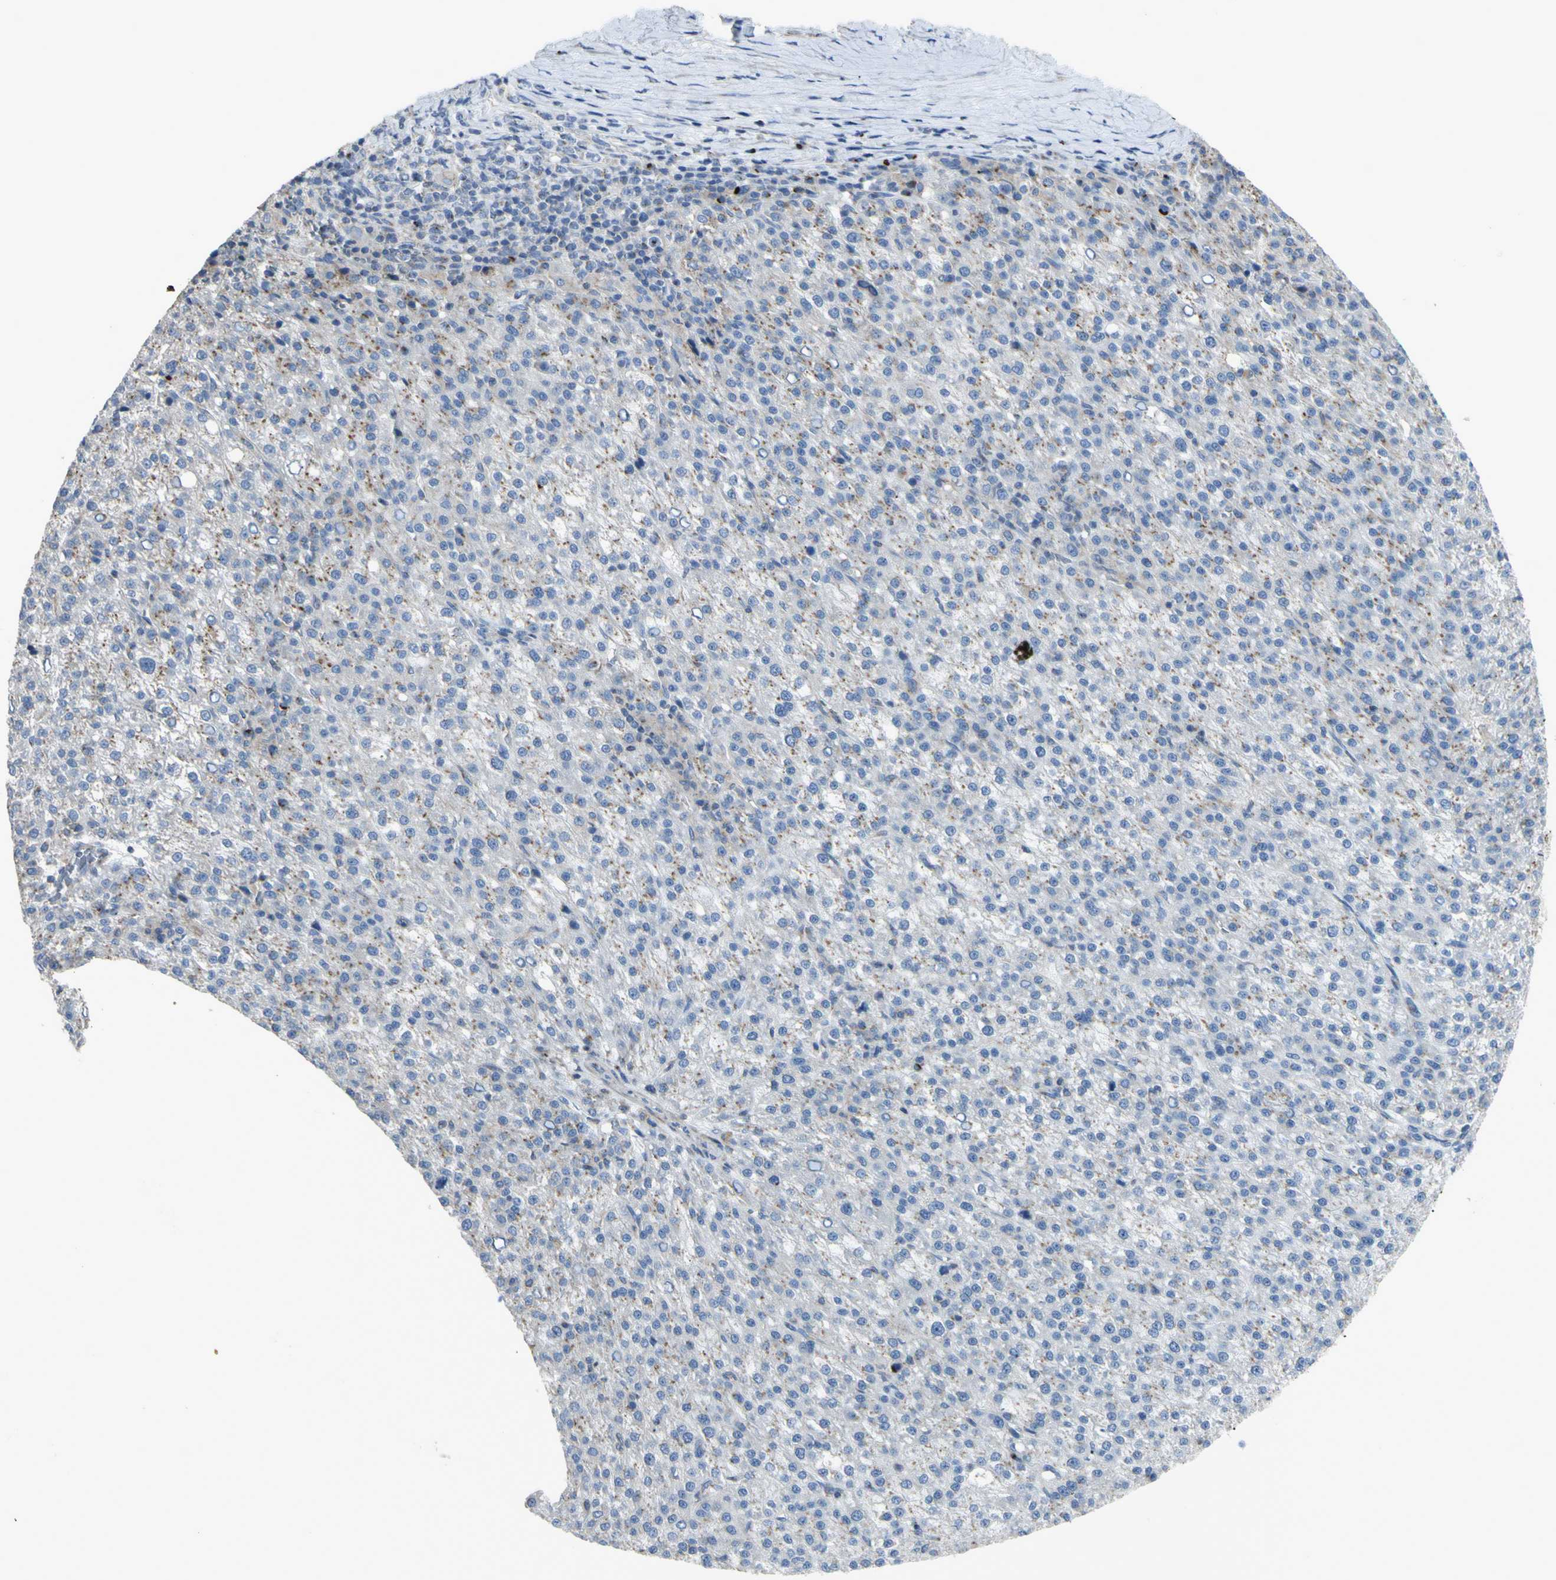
{"staining": {"intensity": "moderate", "quantity": "<25%", "location": "cytoplasmic/membranous"}, "tissue": "liver cancer", "cell_type": "Tumor cells", "image_type": "cancer", "snomed": [{"axis": "morphology", "description": "Carcinoma, Hepatocellular, NOS"}, {"axis": "topography", "description": "Liver"}], "caption": "Immunohistochemistry (IHC) of liver cancer reveals low levels of moderate cytoplasmic/membranous expression in approximately <25% of tumor cells.", "gene": "B4GALT3", "patient": {"sex": "female", "age": 58}}